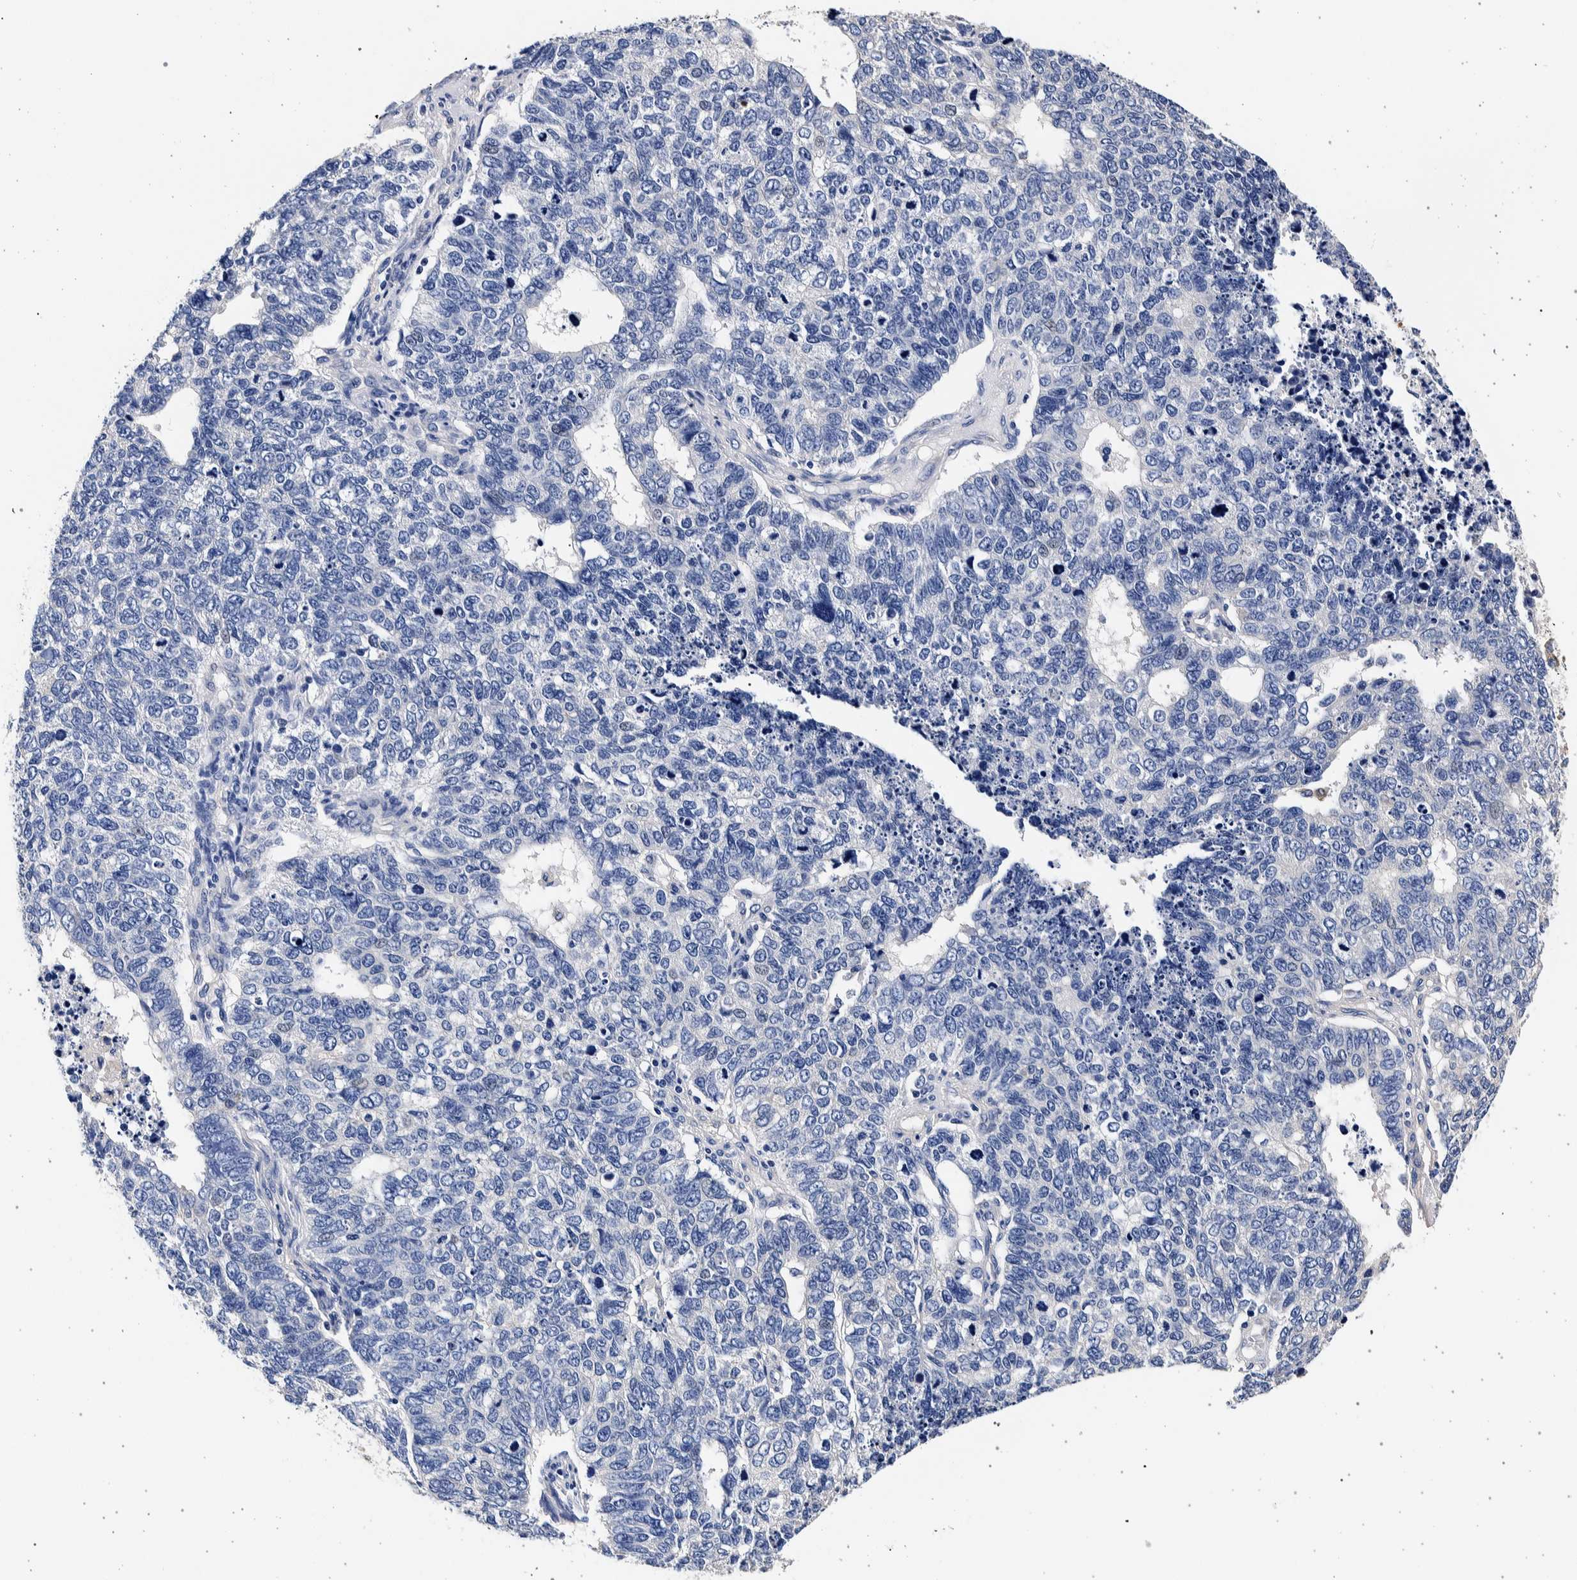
{"staining": {"intensity": "negative", "quantity": "none", "location": "none"}, "tissue": "cervical cancer", "cell_type": "Tumor cells", "image_type": "cancer", "snomed": [{"axis": "morphology", "description": "Squamous cell carcinoma, NOS"}, {"axis": "topography", "description": "Cervix"}], "caption": "This is an immunohistochemistry histopathology image of cervical cancer. There is no staining in tumor cells.", "gene": "NIBAN2", "patient": {"sex": "female", "age": 63}}